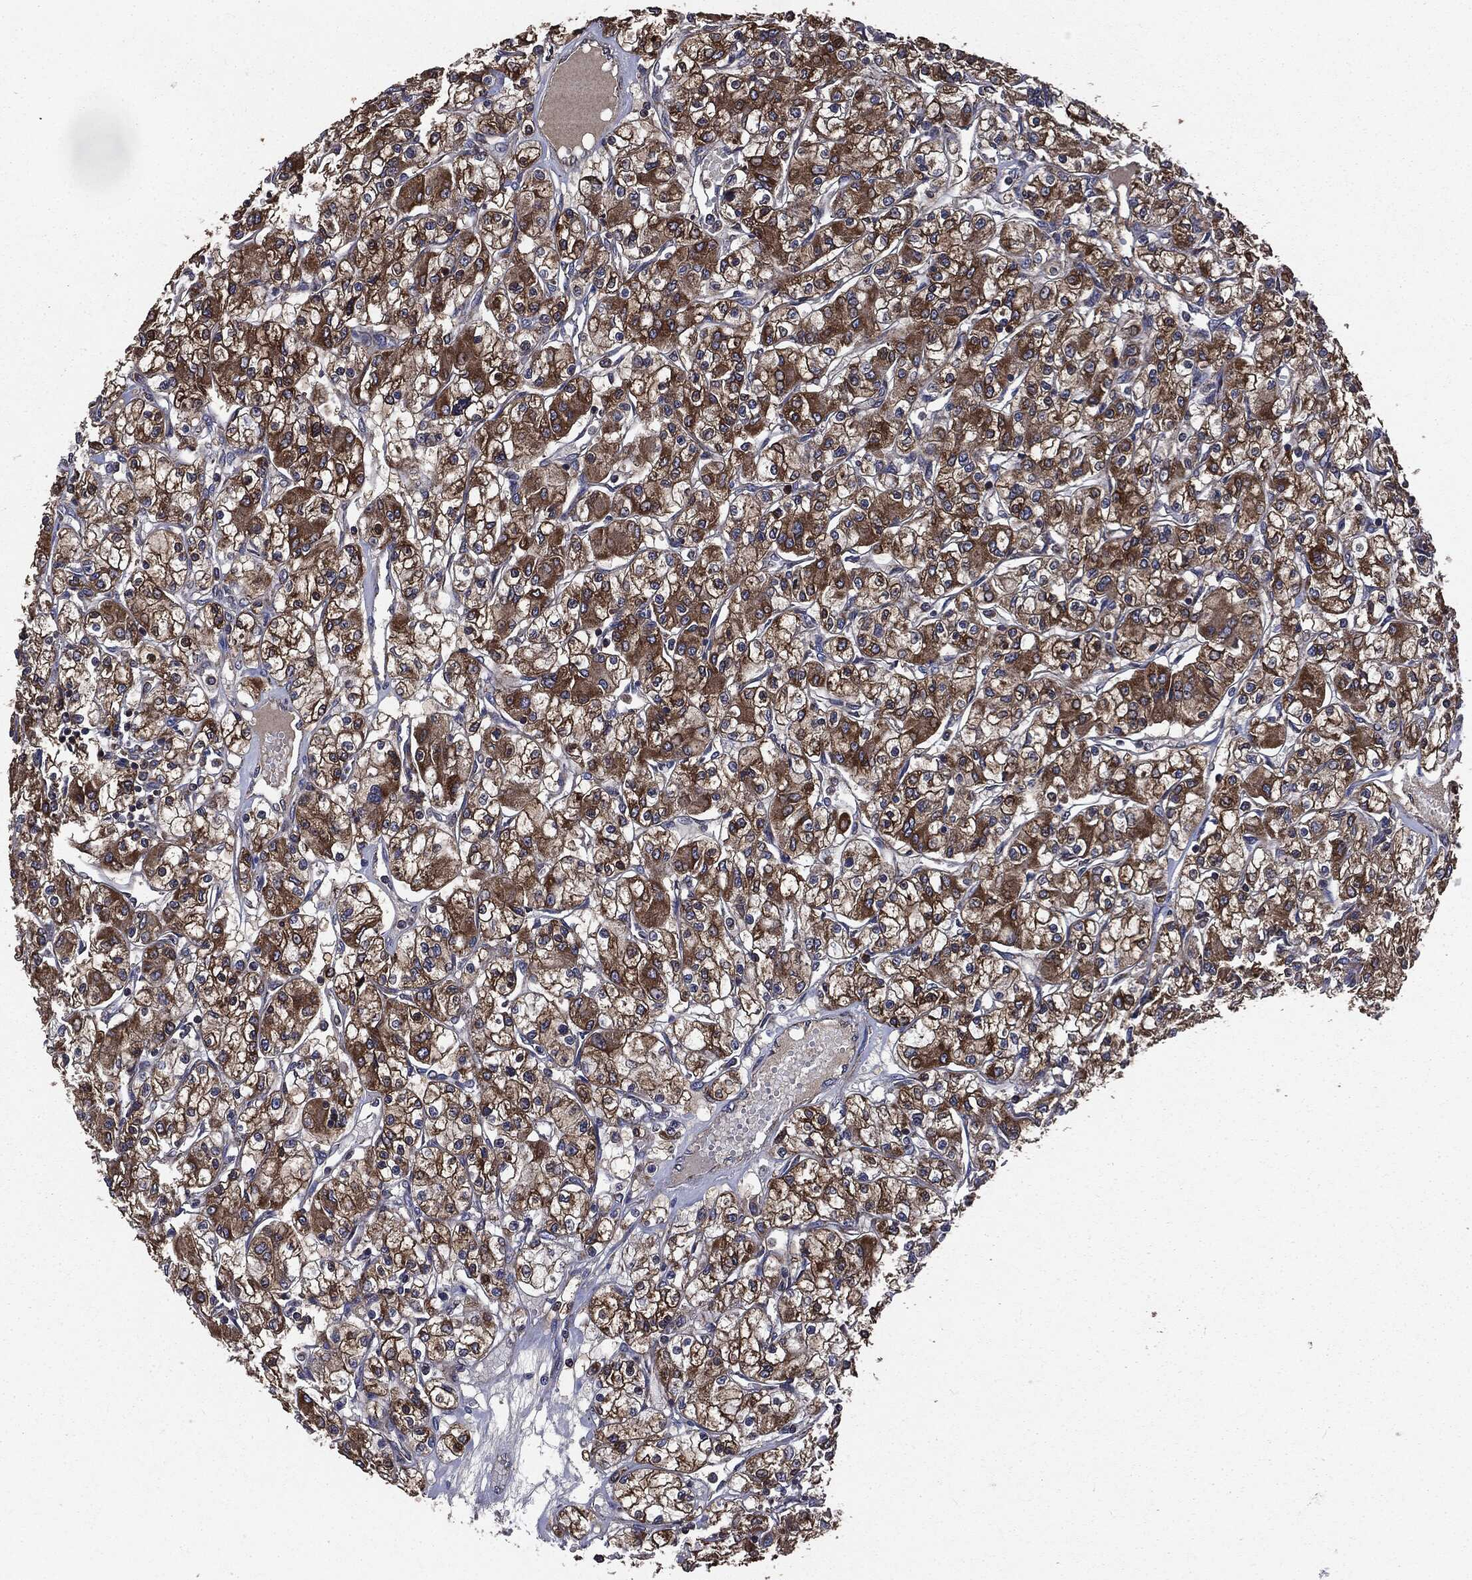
{"staining": {"intensity": "strong", "quantity": ">75%", "location": "cytoplasmic/membranous"}, "tissue": "renal cancer", "cell_type": "Tumor cells", "image_type": "cancer", "snomed": [{"axis": "morphology", "description": "Adenocarcinoma, NOS"}, {"axis": "topography", "description": "Kidney"}], "caption": "A high amount of strong cytoplasmic/membranous positivity is identified in about >75% of tumor cells in renal cancer tissue.", "gene": "MAPK6", "patient": {"sex": "female", "age": 59}}